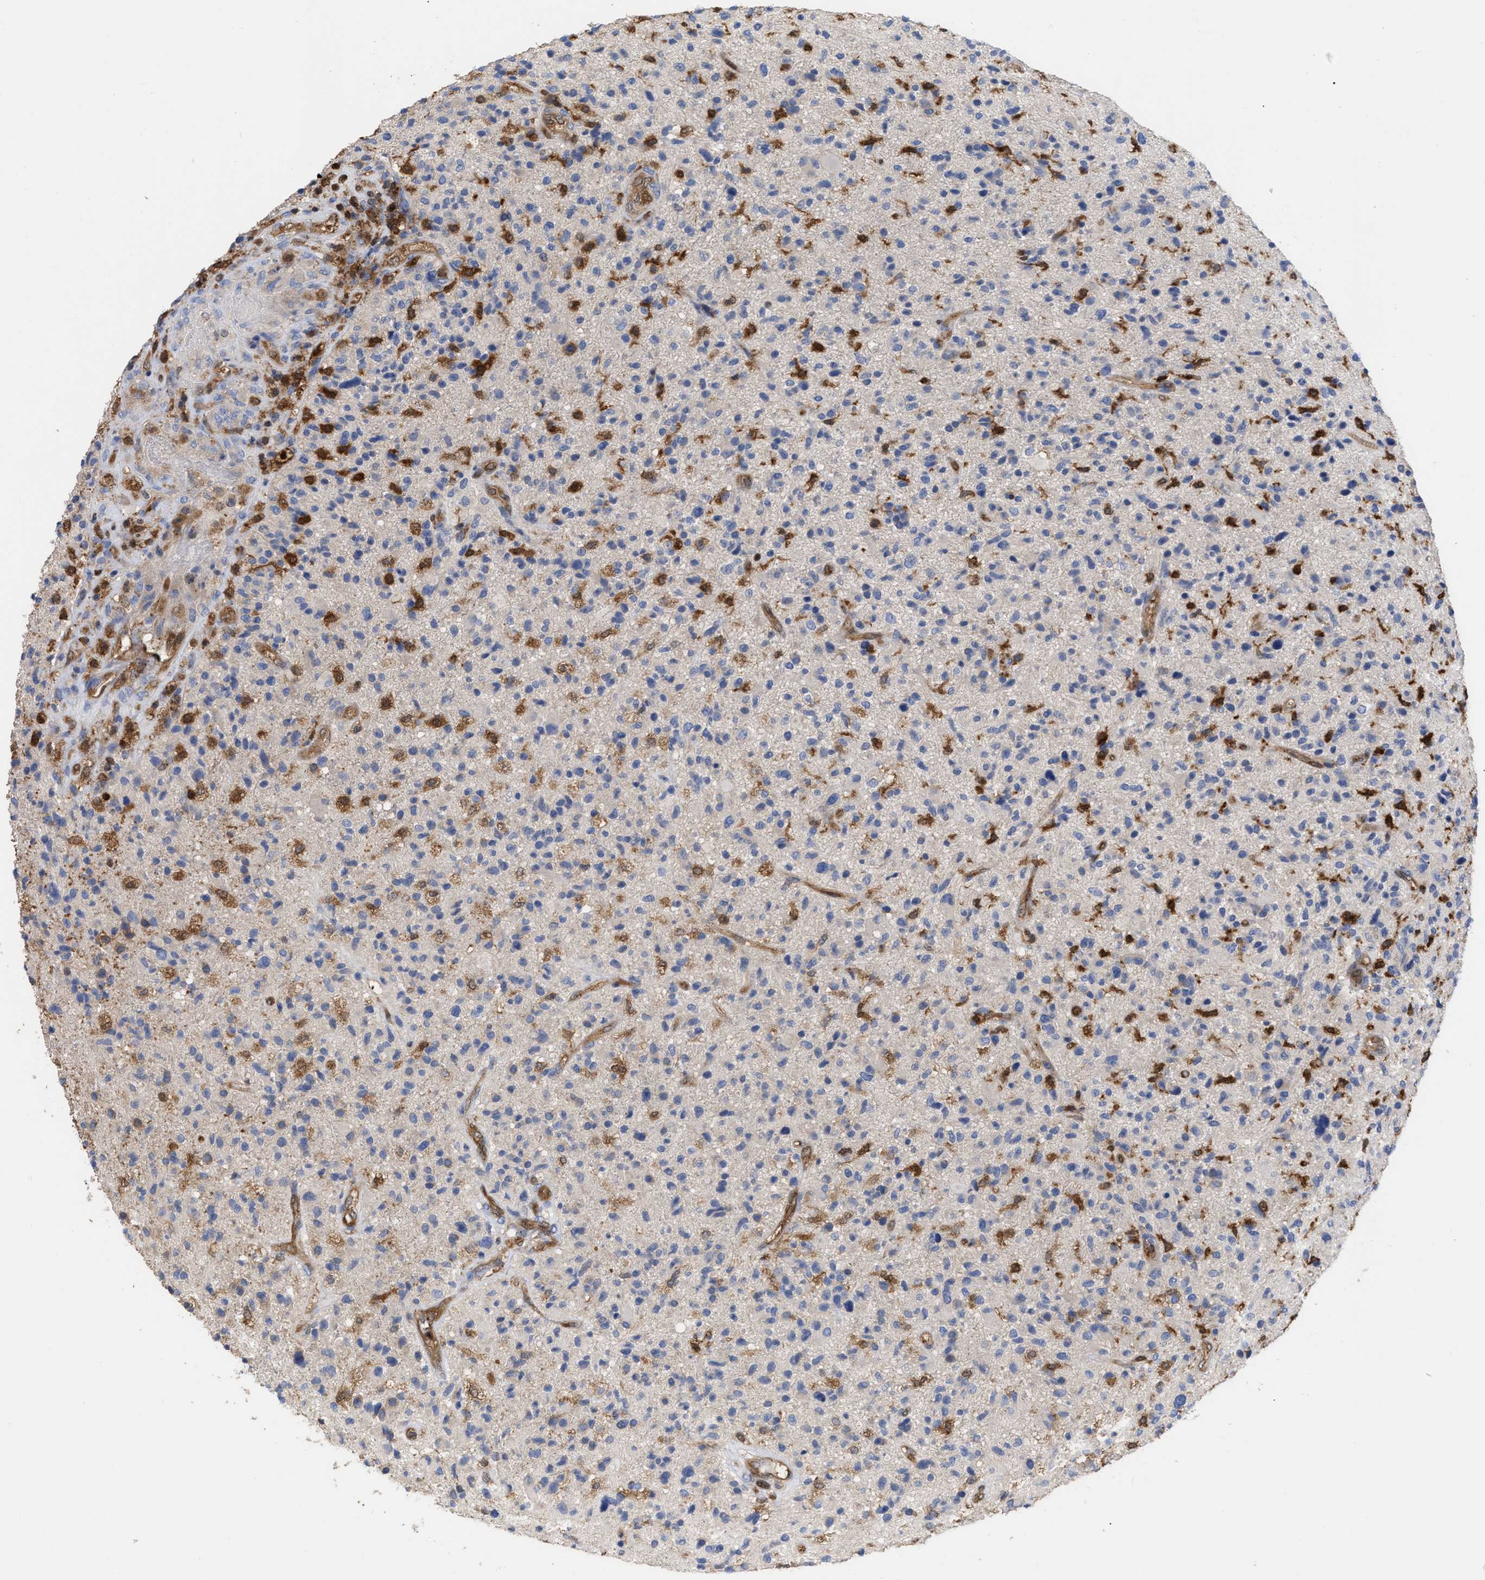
{"staining": {"intensity": "negative", "quantity": "none", "location": "none"}, "tissue": "glioma", "cell_type": "Tumor cells", "image_type": "cancer", "snomed": [{"axis": "morphology", "description": "Glioma, malignant, High grade"}, {"axis": "topography", "description": "Brain"}], "caption": "Glioma was stained to show a protein in brown. There is no significant staining in tumor cells.", "gene": "GIMAP4", "patient": {"sex": "male", "age": 72}}